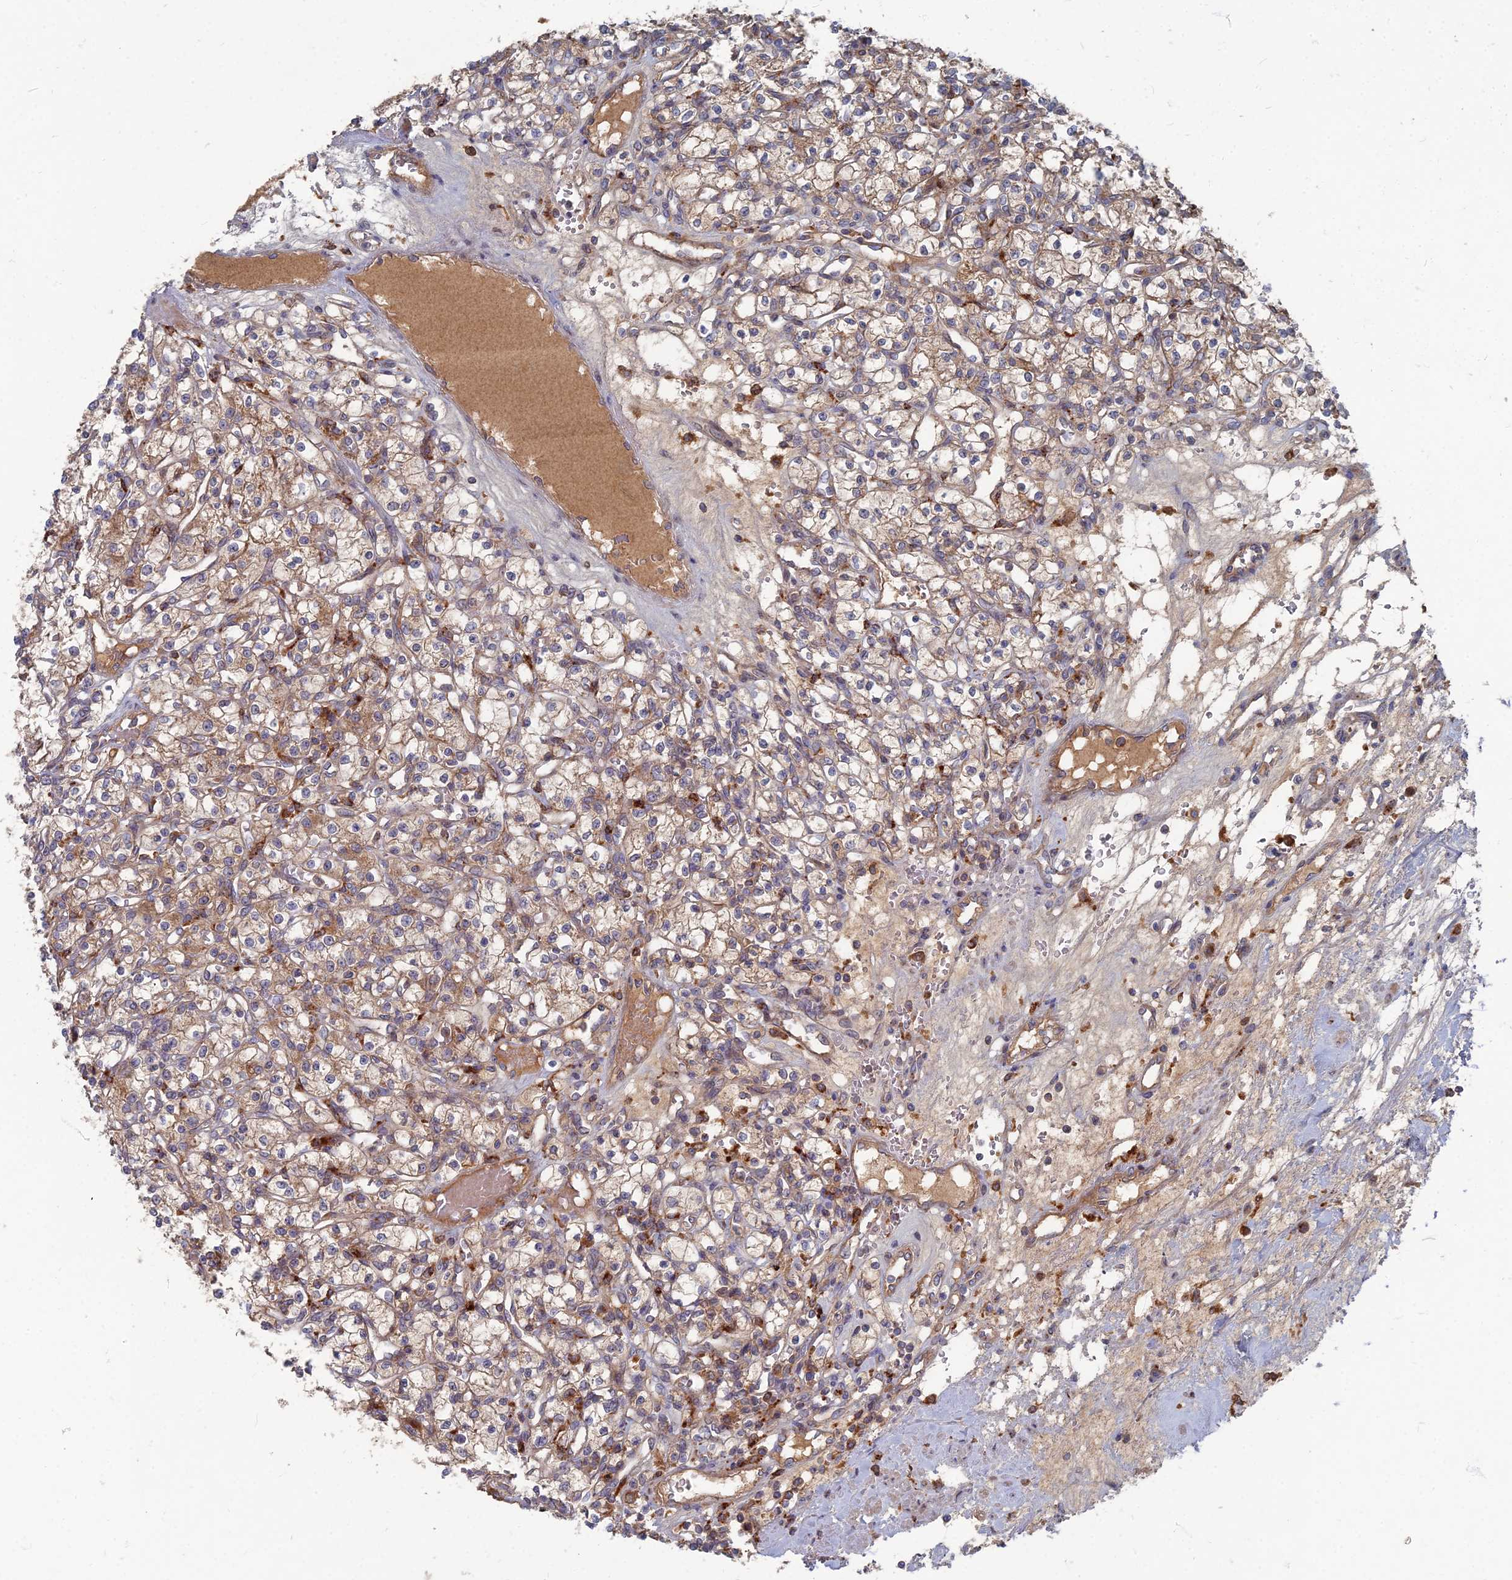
{"staining": {"intensity": "moderate", "quantity": "<25%", "location": "cytoplasmic/membranous"}, "tissue": "renal cancer", "cell_type": "Tumor cells", "image_type": "cancer", "snomed": [{"axis": "morphology", "description": "Adenocarcinoma, NOS"}, {"axis": "topography", "description": "Kidney"}], "caption": "Human renal cancer stained with a brown dye displays moderate cytoplasmic/membranous positive expression in approximately <25% of tumor cells.", "gene": "PPCDC", "patient": {"sex": "female", "age": 59}}